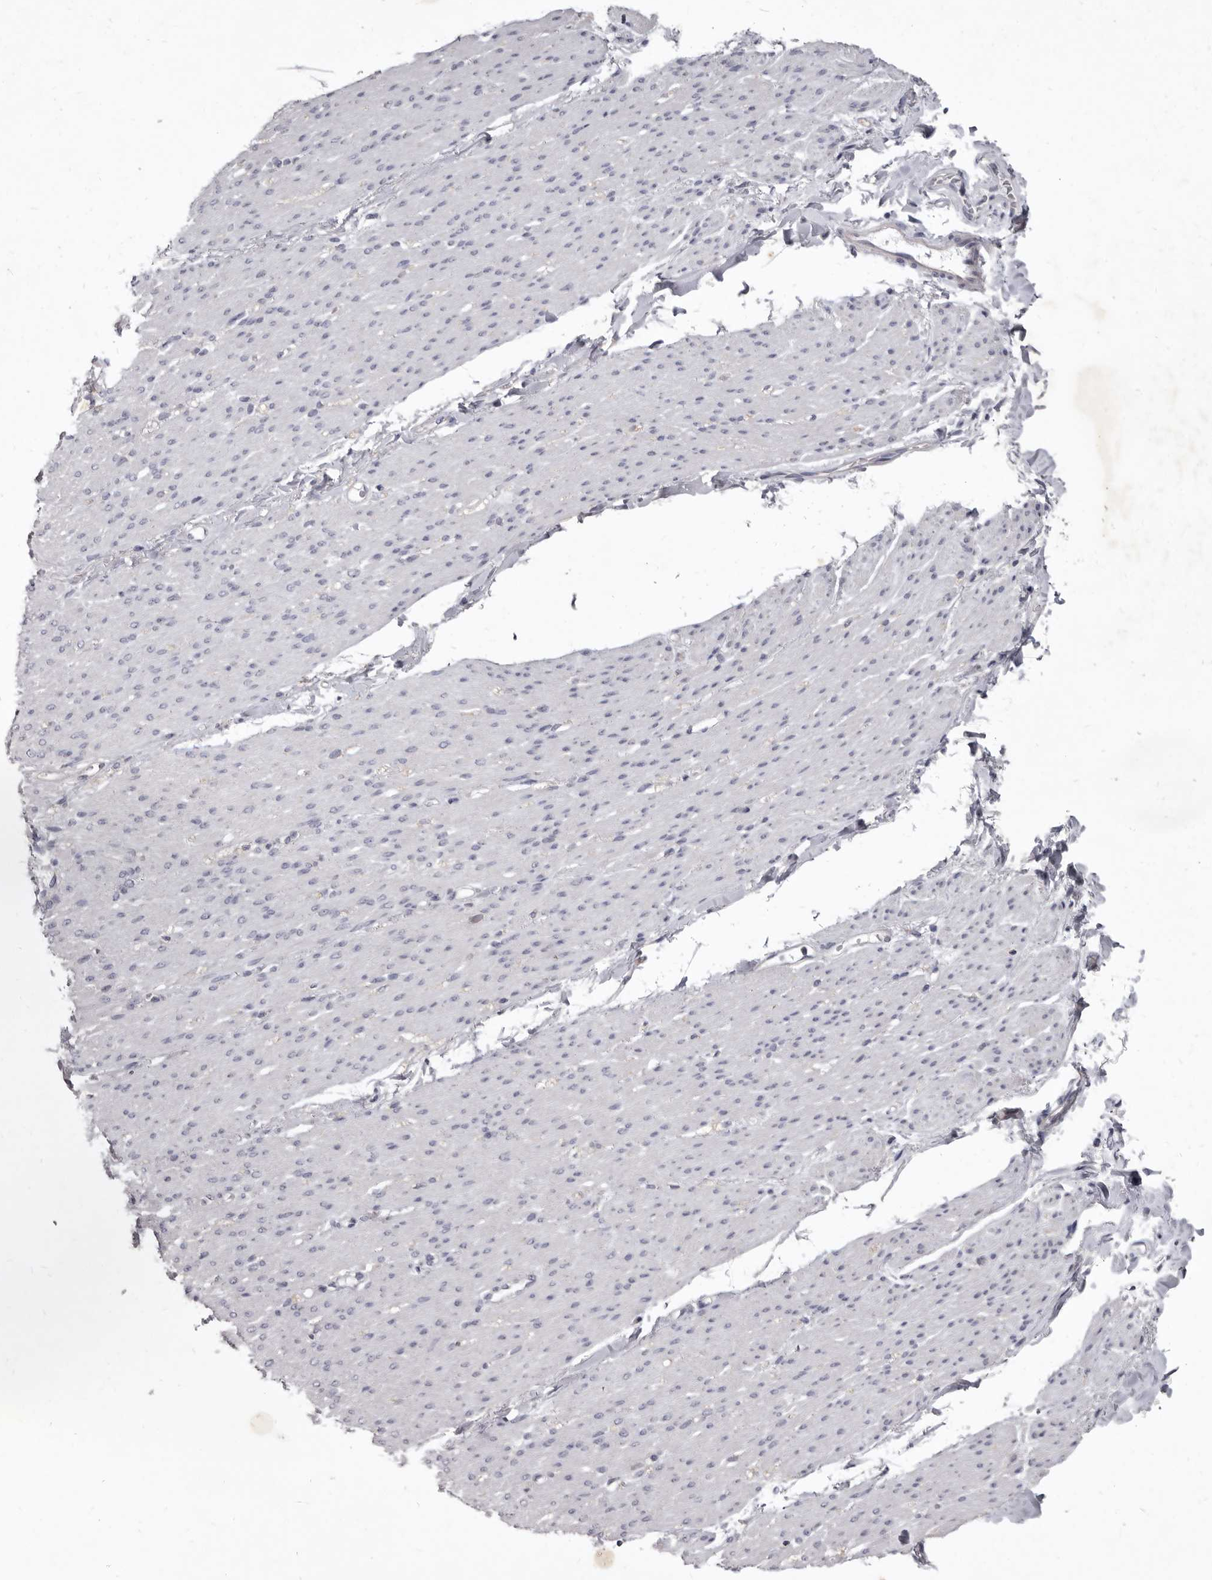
{"staining": {"intensity": "negative", "quantity": "none", "location": "none"}, "tissue": "smooth muscle", "cell_type": "Smooth muscle cells", "image_type": "normal", "snomed": [{"axis": "morphology", "description": "Normal tissue, NOS"}, {"axis": "topography", "description": "Colon"}, {"axis": "topography", "description": "Peripheral nerve tissue"}], "caption": "Immunohistochemistry (IHC) of unremarkable human smooth muscle exhibits no staining in smooth muscle cells.", "gene": "GSK3B", "patient": {"sex": "female", "age": 61}}